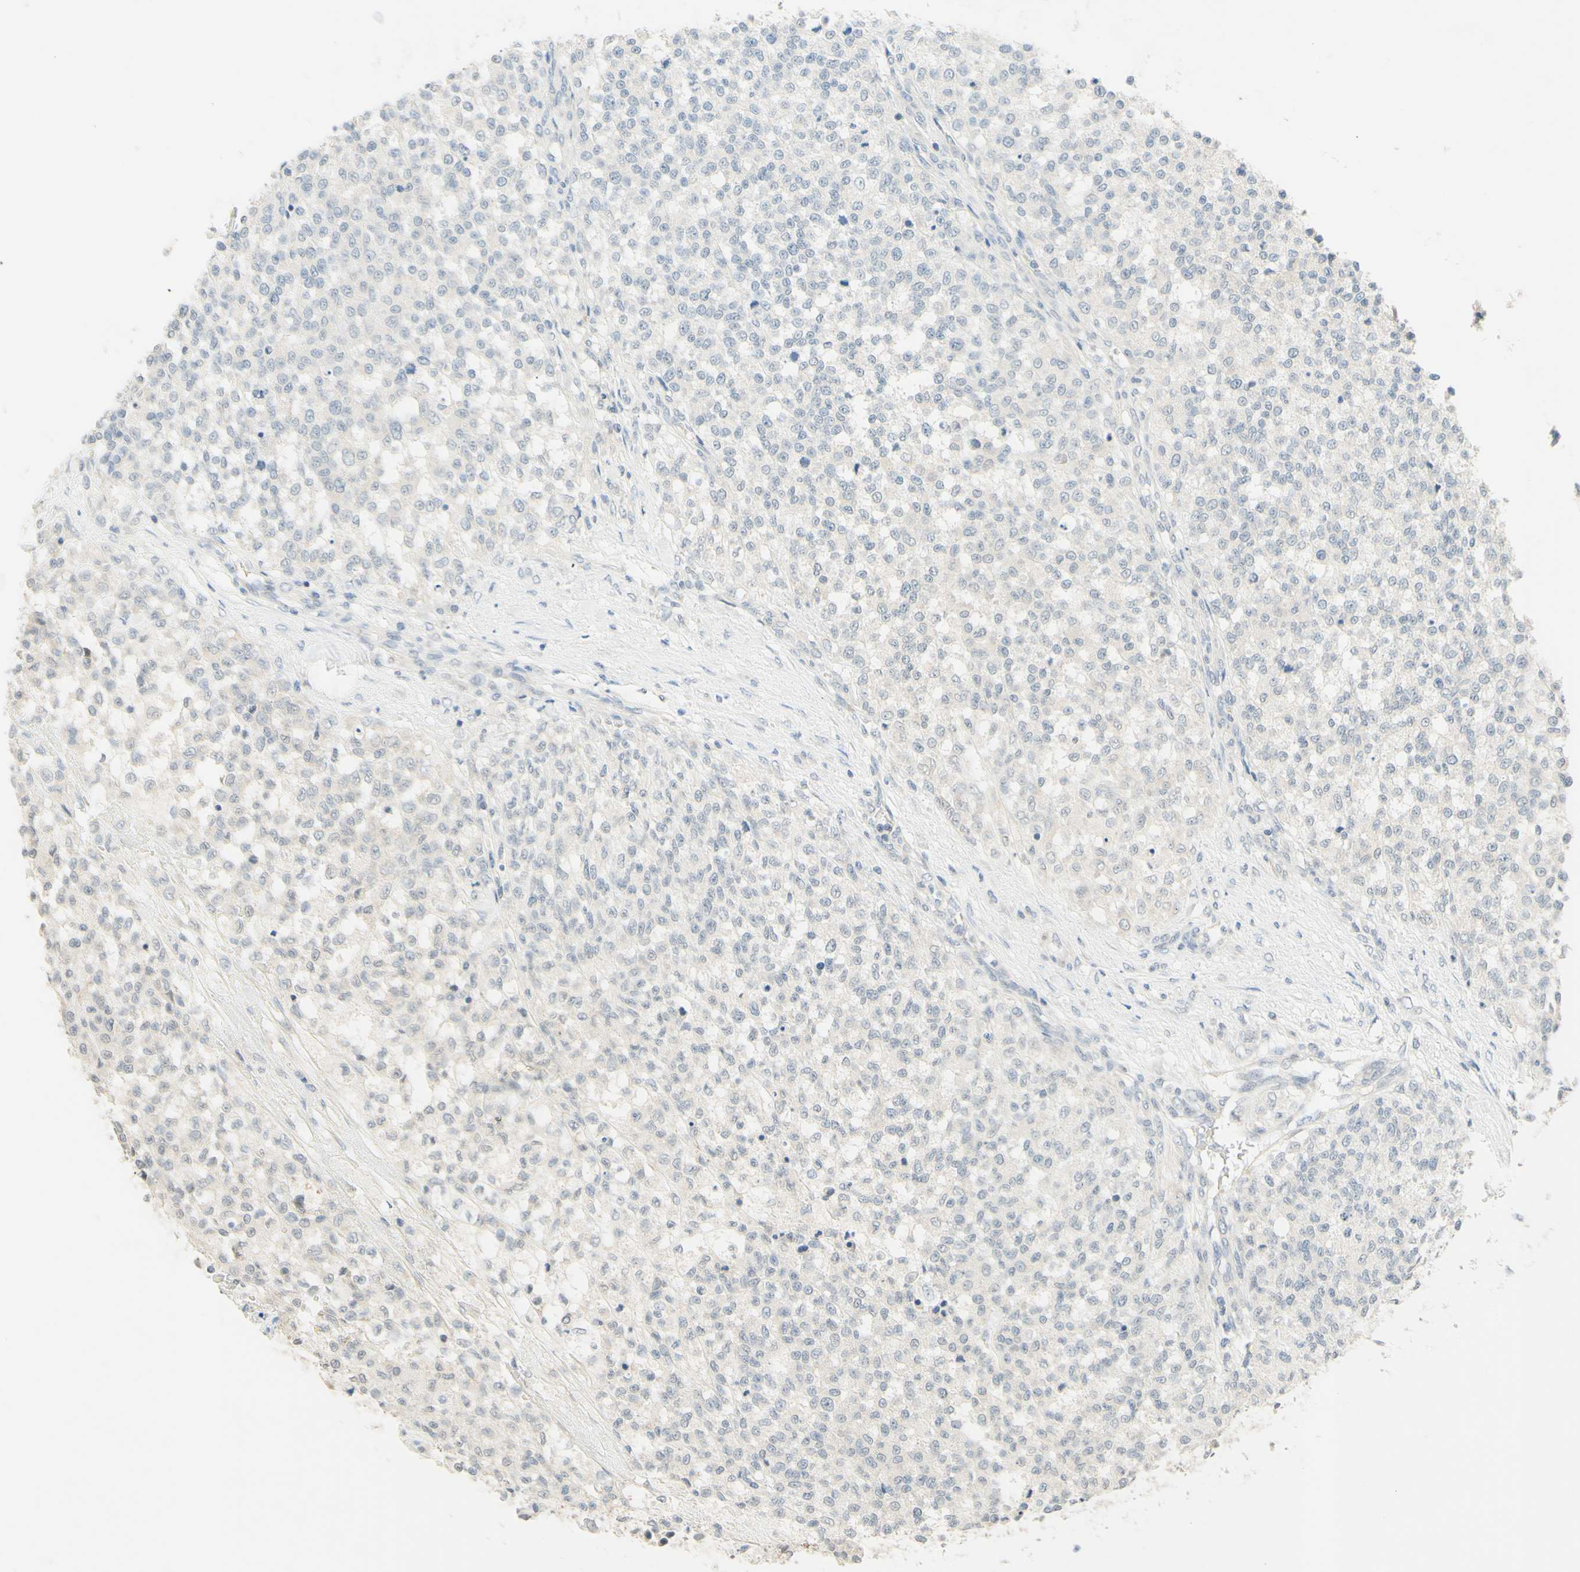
{"staining": {"intensity": "negative", "quantity": "none", "location": "none"}, "tissue": "testis cancer", "cell_type": "Tumor cells", "image_type": "cancer", "snomed": [{"axis": "morphology", "description": "Seminoma, NOS"}, {"axis": "topography", "description": "Testis"}], "caption": "The image reveals no significant expression in tumor cells of testis seminoma.", "gene": "MAG", "patient": {"sex": "male", "age": 59}}